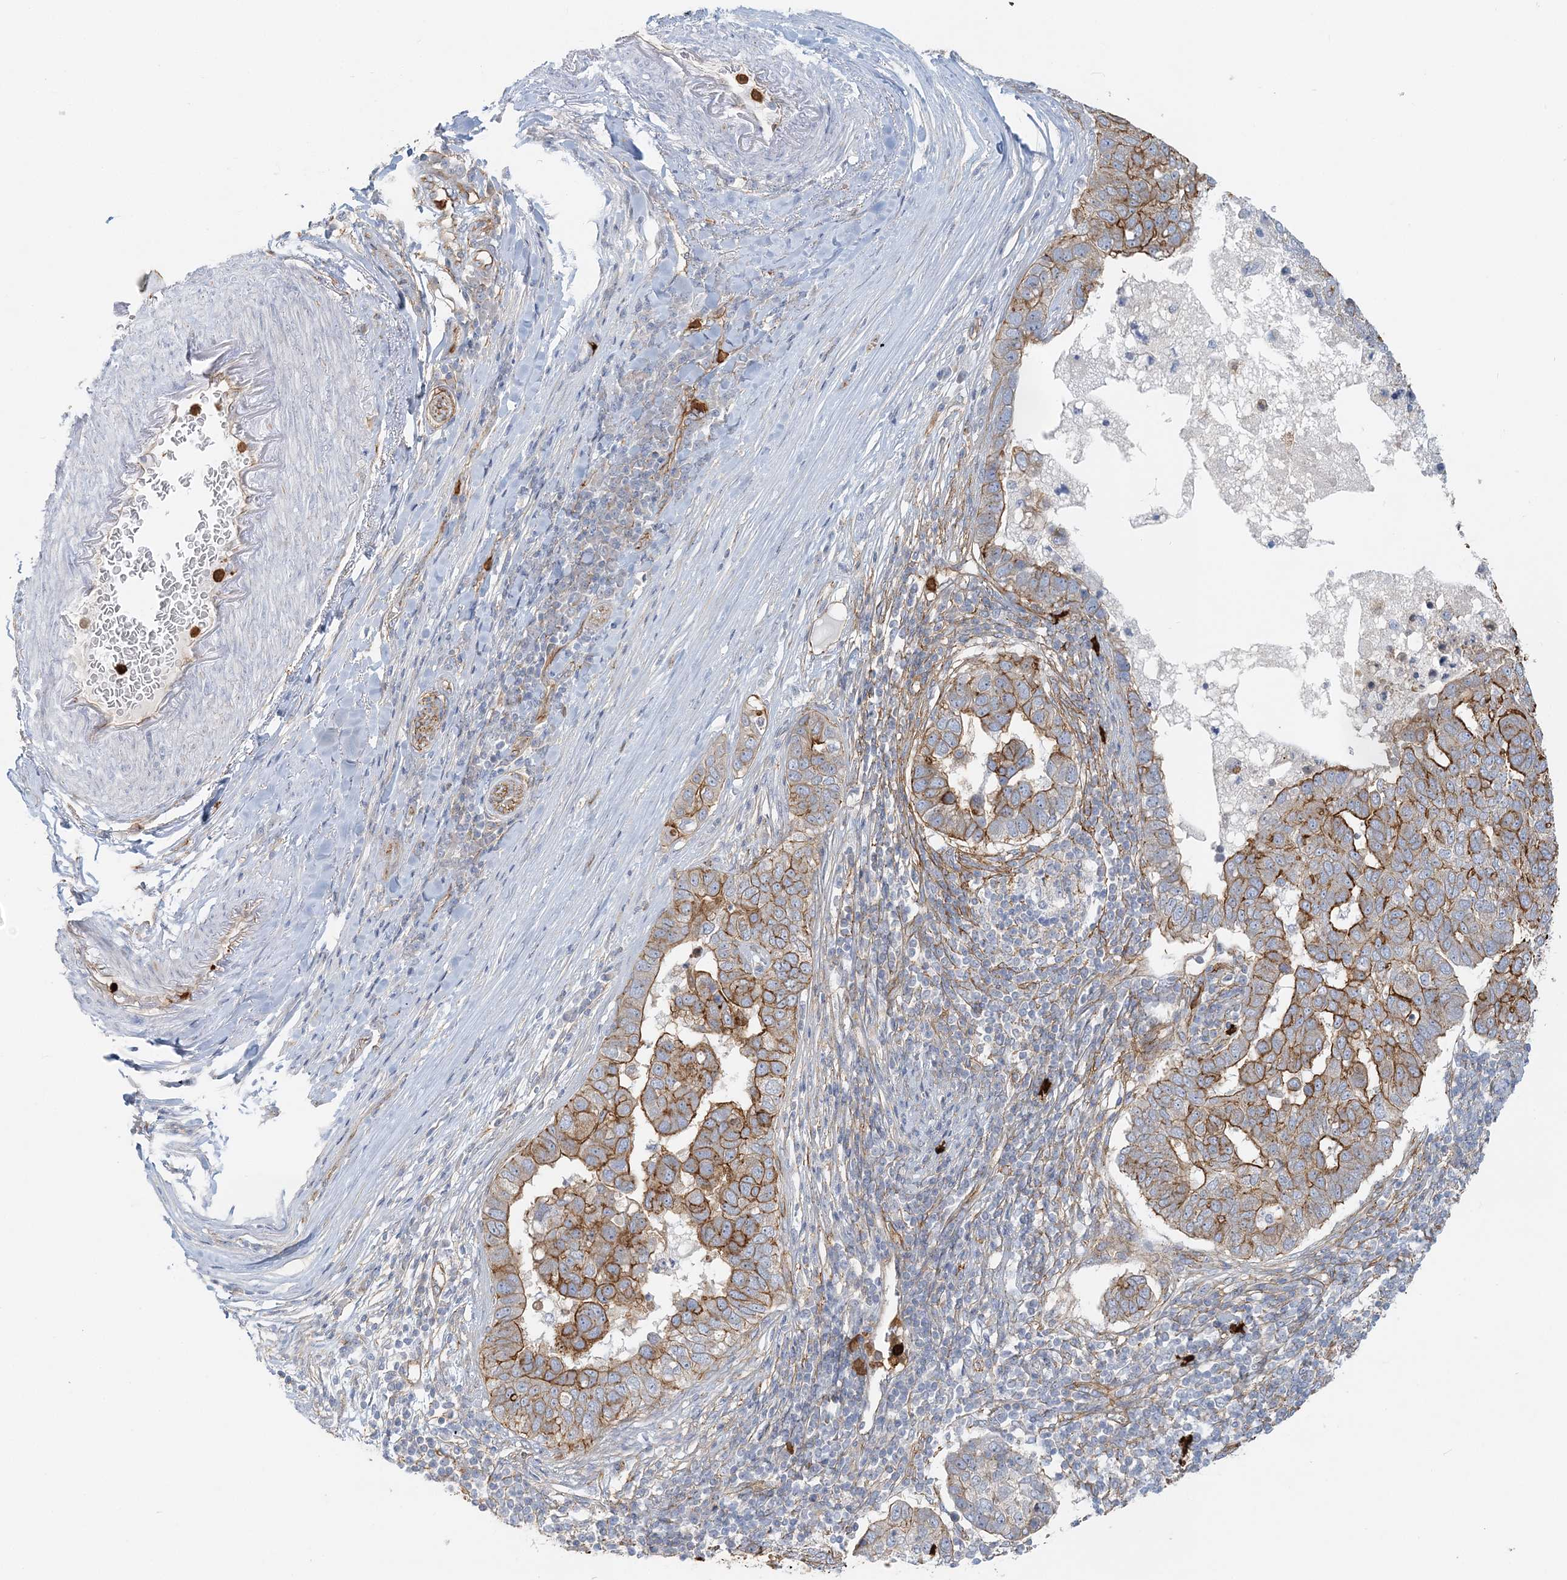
{"staining": {"intensity": "moderate", "quantity": ">75%", "location": "cytoplasmic/membranous"}, "tissue": "pancreatic cancer", "cell_type": "Tumor cells", "image_type": "cancer", "snomed": [{"axis": "morphology", "description": "Adenocarcinoma, NOS"}, {"axis": "topography", "description": "Pancreas"}], "caption": "A medium amount of moderate cytoplasmic/membranous expression is seen in about >75% of tumor cells in pancreatic cancer (adenocarcinoma) tissue.", "gene": "DNAH1", "patient": {"sex": "female", "age": 61}}